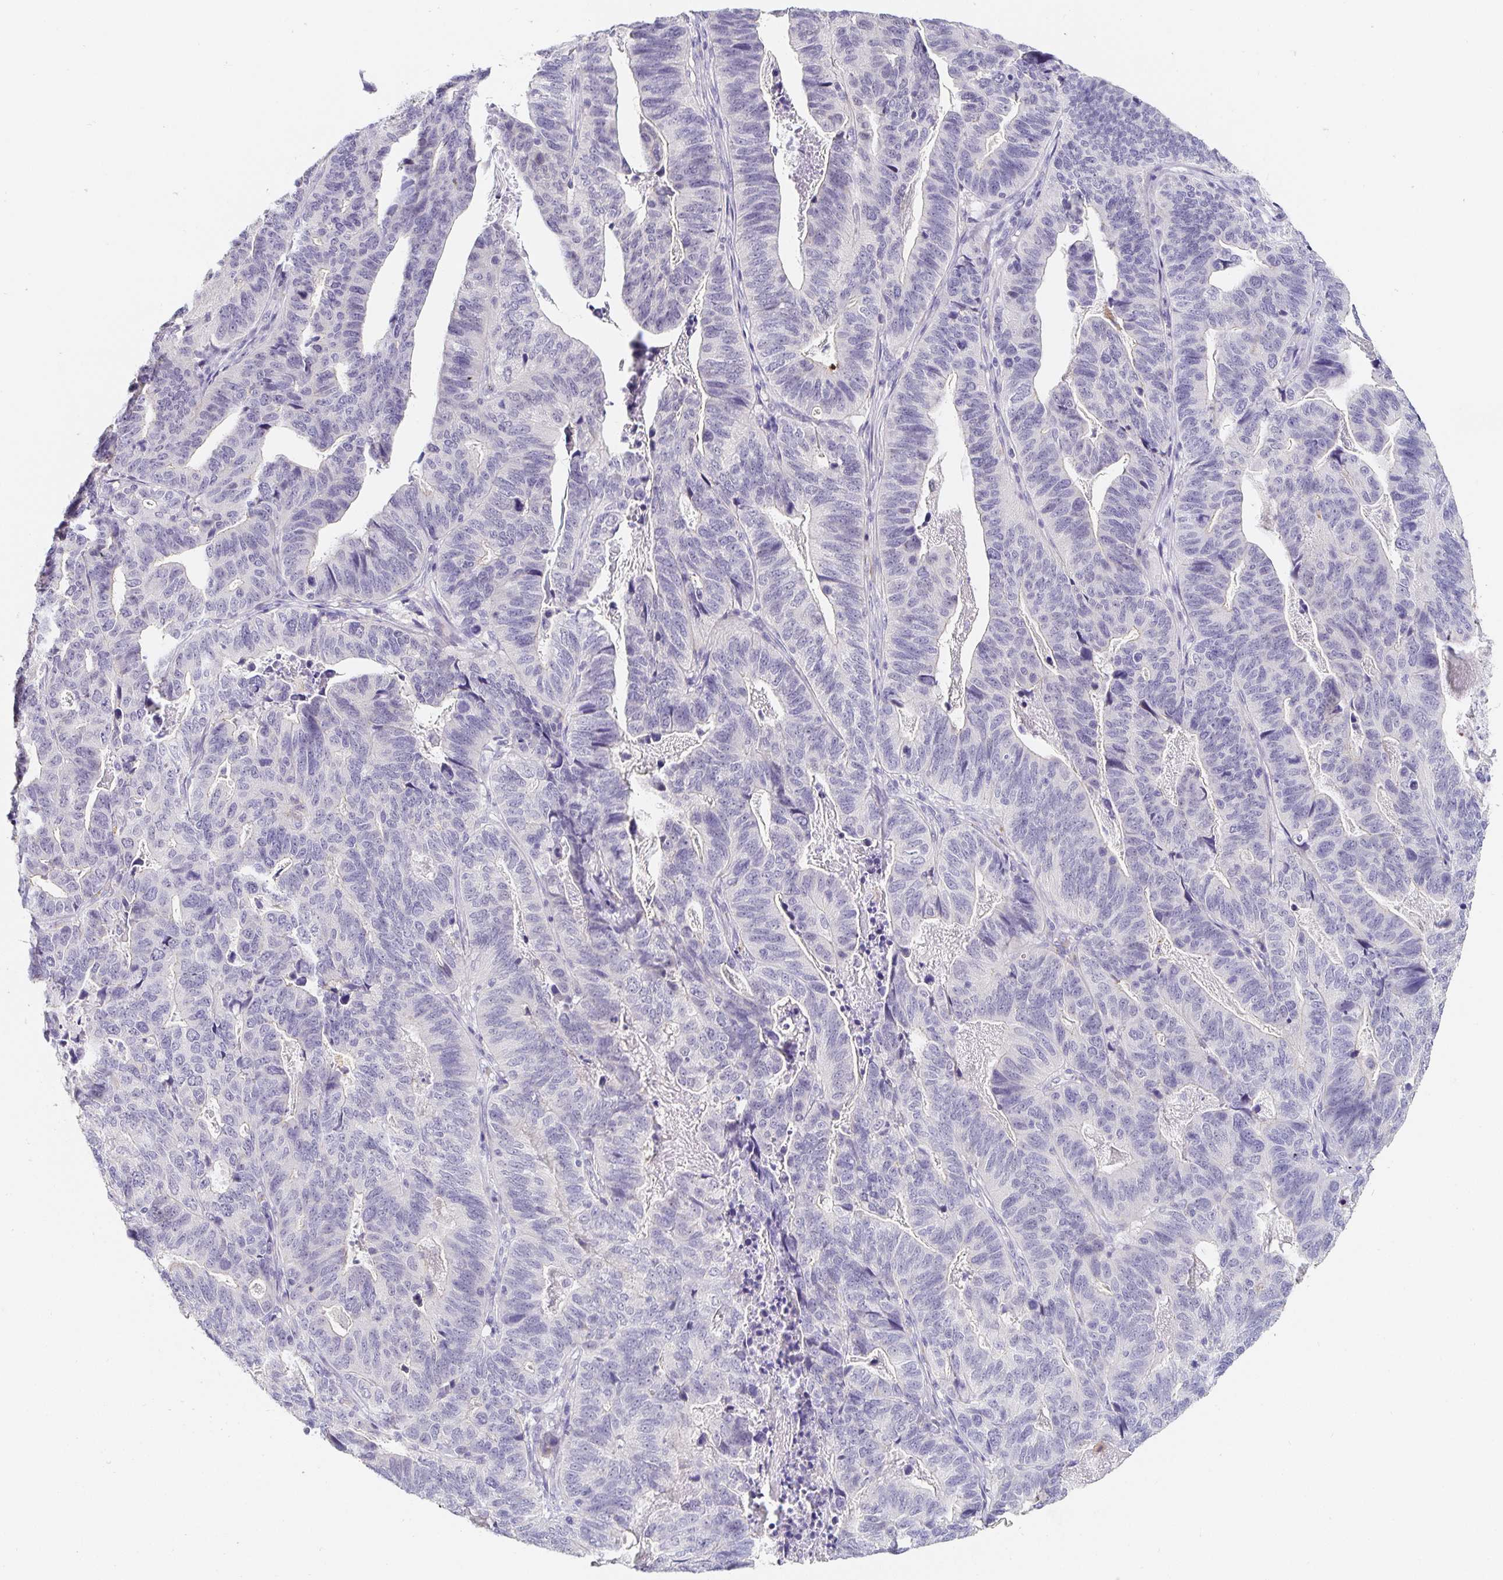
{"staining": {"intensity": "negative", "quantity": "none", "location": "none"}, "tissue": "stomach cancer", "cell_type": "Tumor cells", "image_type": "cancer", "snomed": [{"axis": "morphology", "description": "Adenocarcinoma, NOS"}, {"axis": "topography", "description": "Stomach, upper"}], "caption": "A photomicrograph of stomach cancer (adenocarcinoma) stained for a protein shows no brown staining in tumor cells.", "gene": "PDX1", "patient": {"sex": "female", "age": 67}}